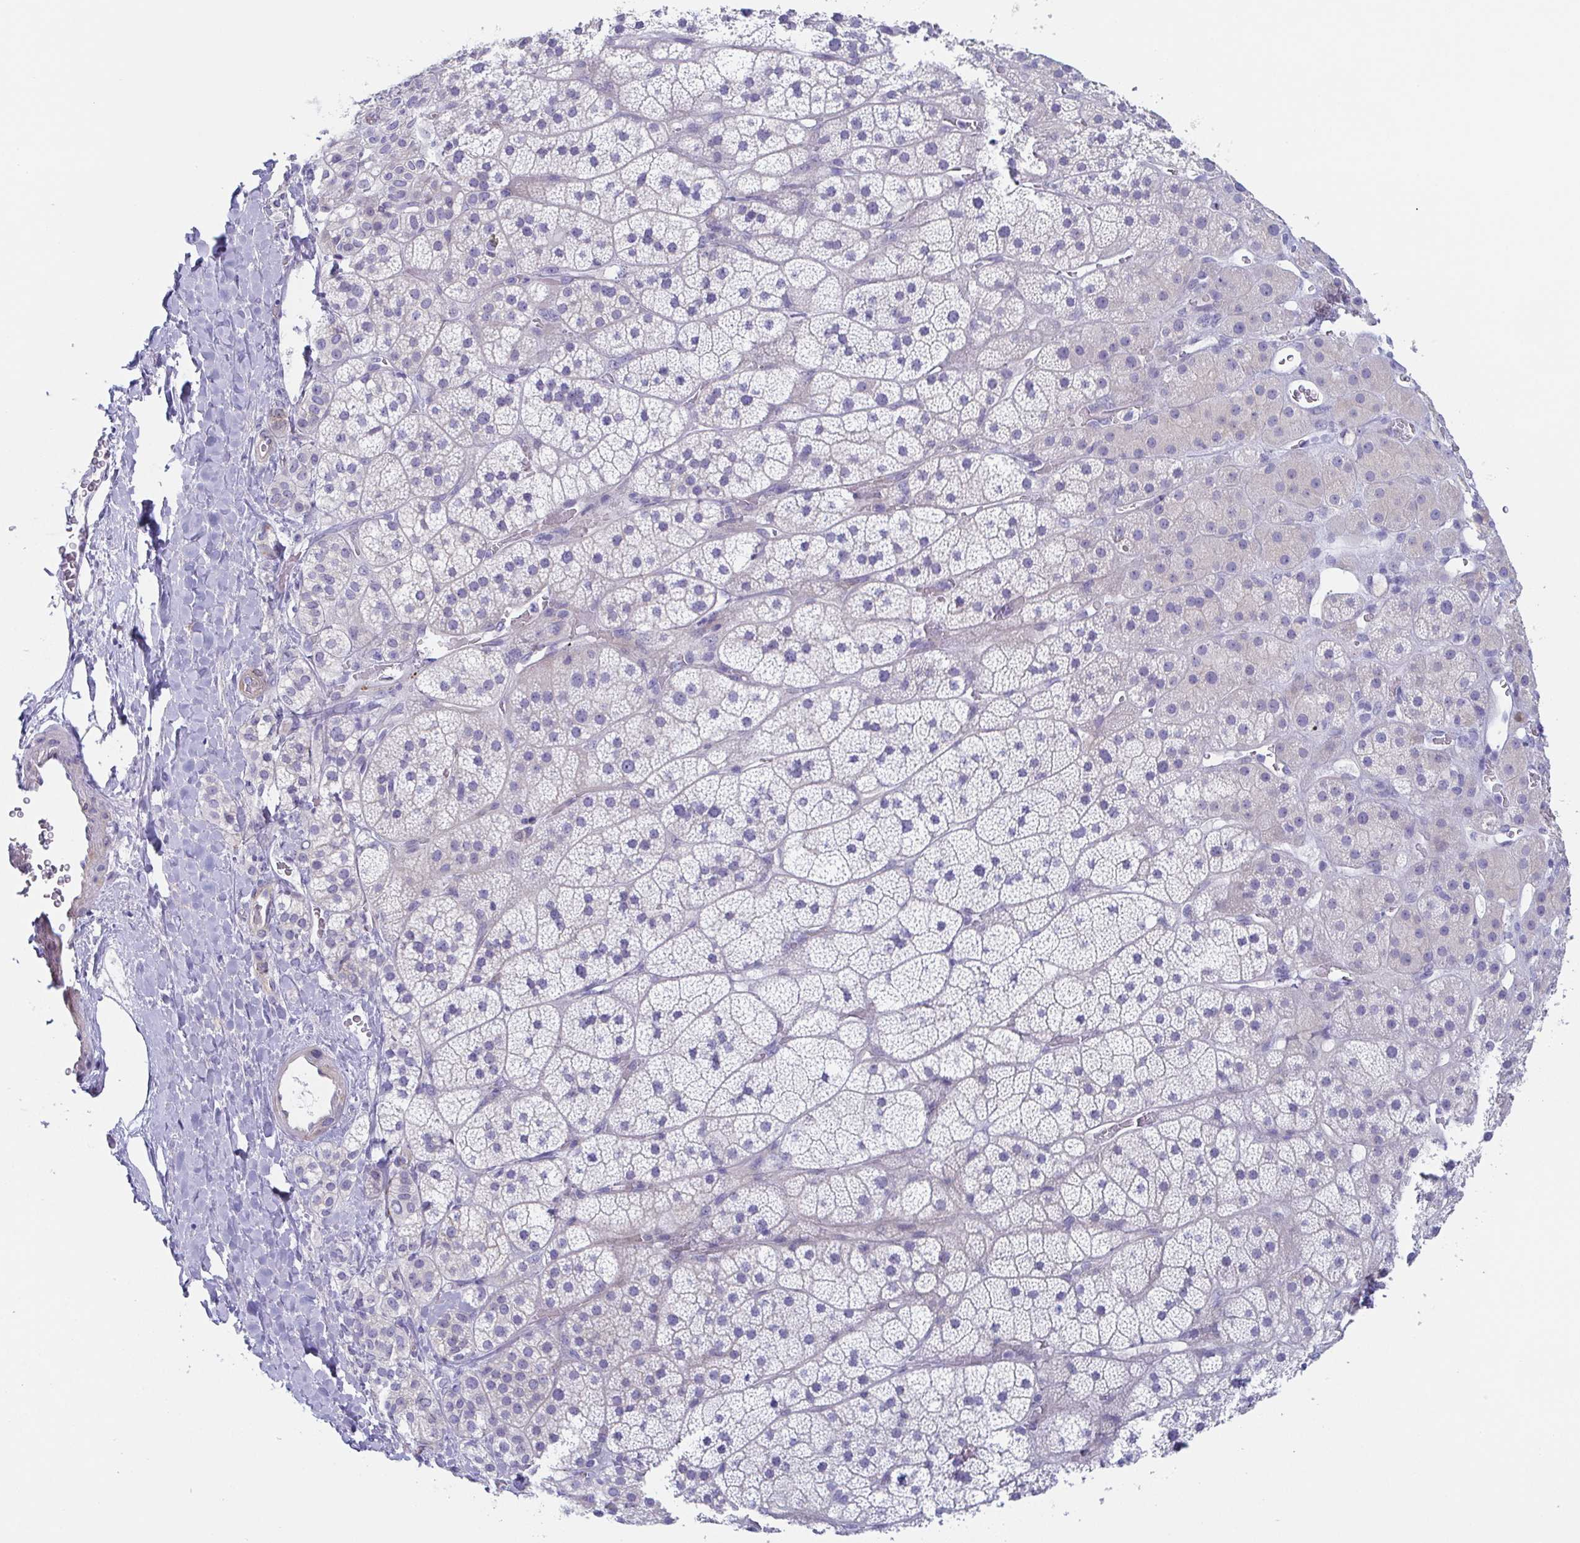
{"staining": {"intensity": "negative", "quantity": "none", "location": "none"}, "tissue": "adrenal gland", "cell_type": "Glandular cells", "image_type": "normal", "snomed": [{"axis": "morphology", "description": "Normal tissue, NOS"}, {"axis": "topography", "description": "Adrenal gland"}], "caption": "IHC micrograph of benign adrenal gland: human adrenal gland stained with DAB exhibits no significant protein expression in glandular cells. (DAB (3,3'-diaminobenzidine) IHC, high magnification).", "gene": "DYNC1I1", "patient": {"sex": "male", "age": 57}}